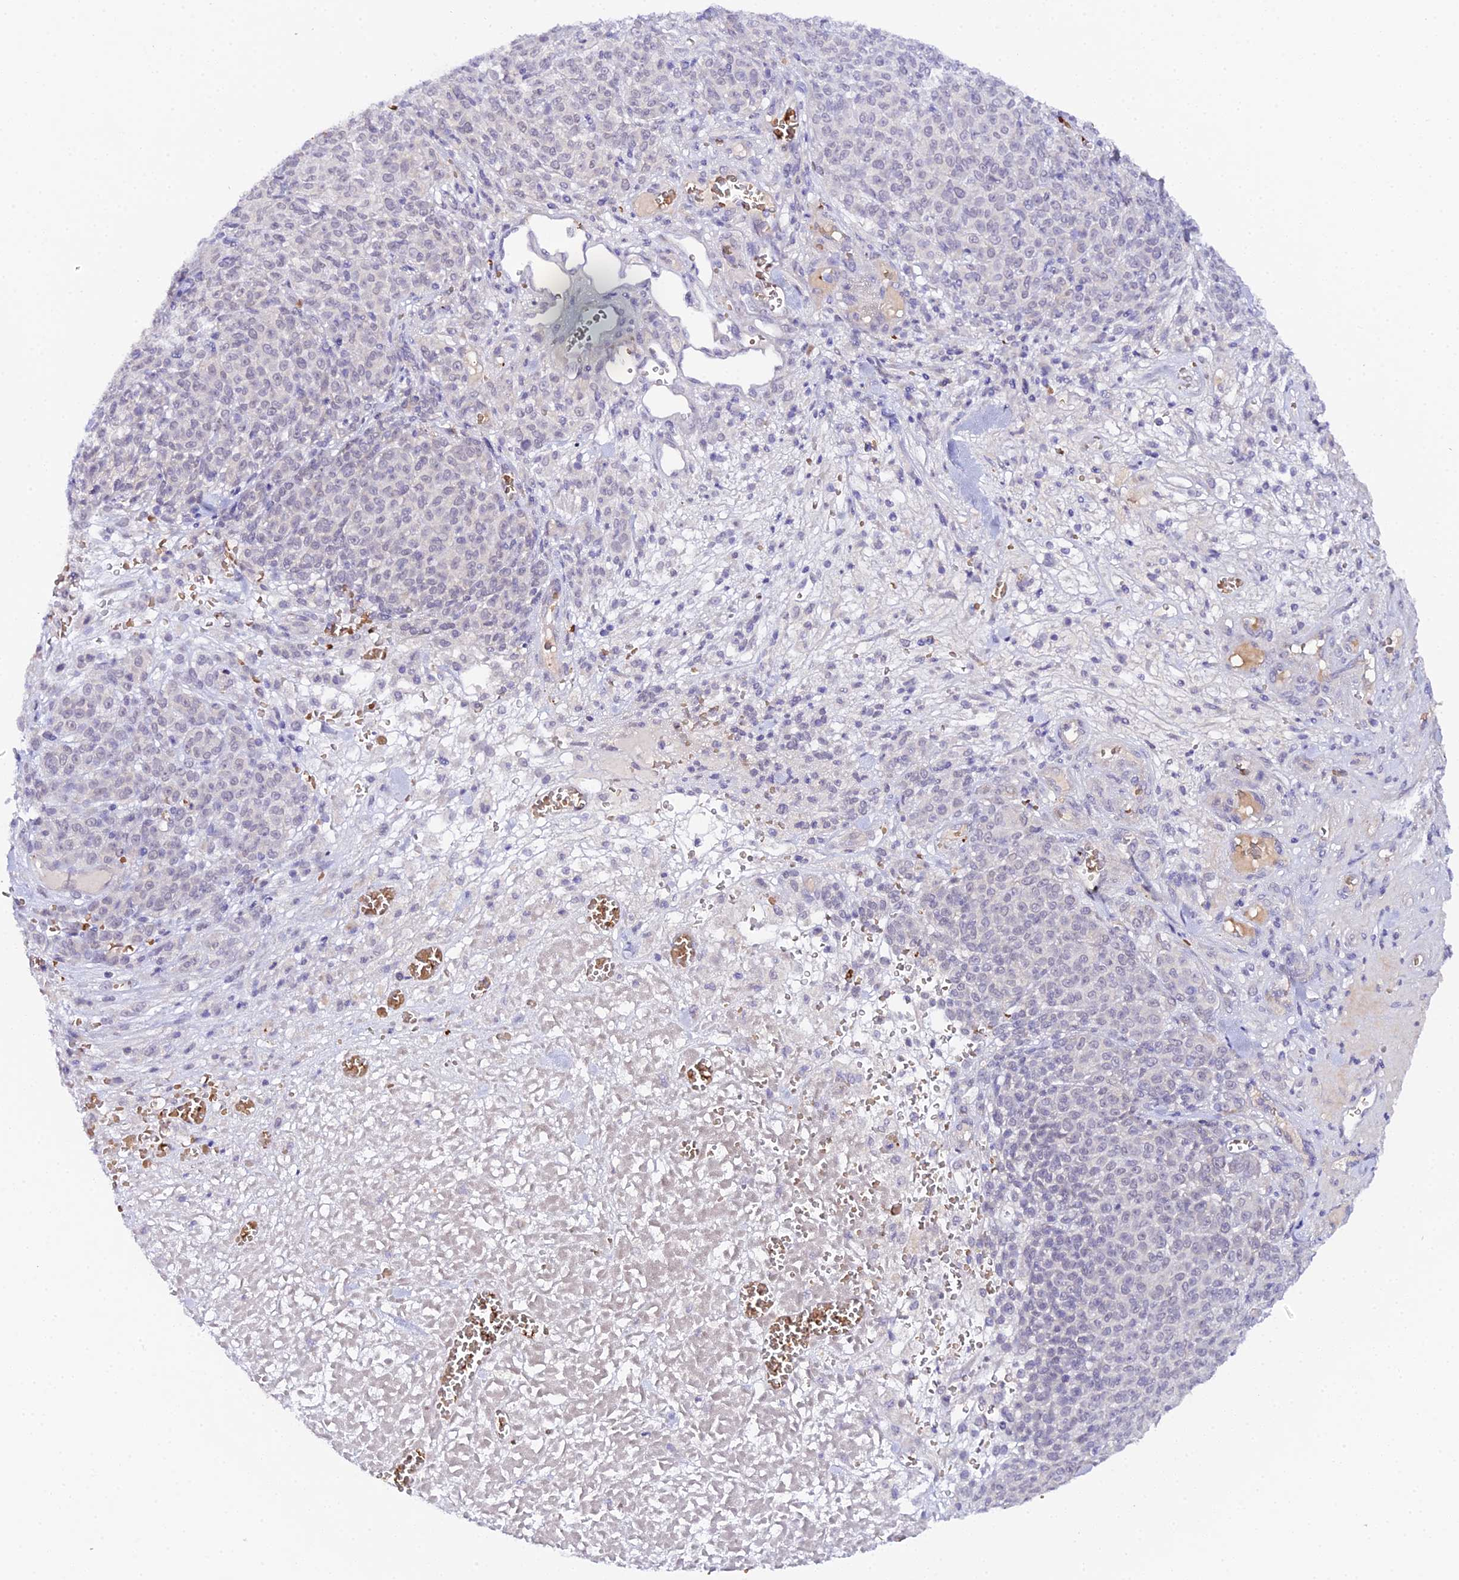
{"staining": {"intensity": "negative", "quantity": "none", "location": "none"}, "tissue": "melanoma", "cell_type": "Tumor cells", "image_type": "cancer", "snomed": [{"axis": "morphology", "description": "Normal tissue, NOS"}, {"axis": "morphology", "description": "Malignant melanoma, NOS"}, {"axis": "topography", "description": "Skin"}], "caption": "Melanoma stained for a protein using immunohistochemistry (IHC) demonstrates no staining tumor cells.", "gene": "CFAP45", "patient": {"sex": "female", "age": 34}}